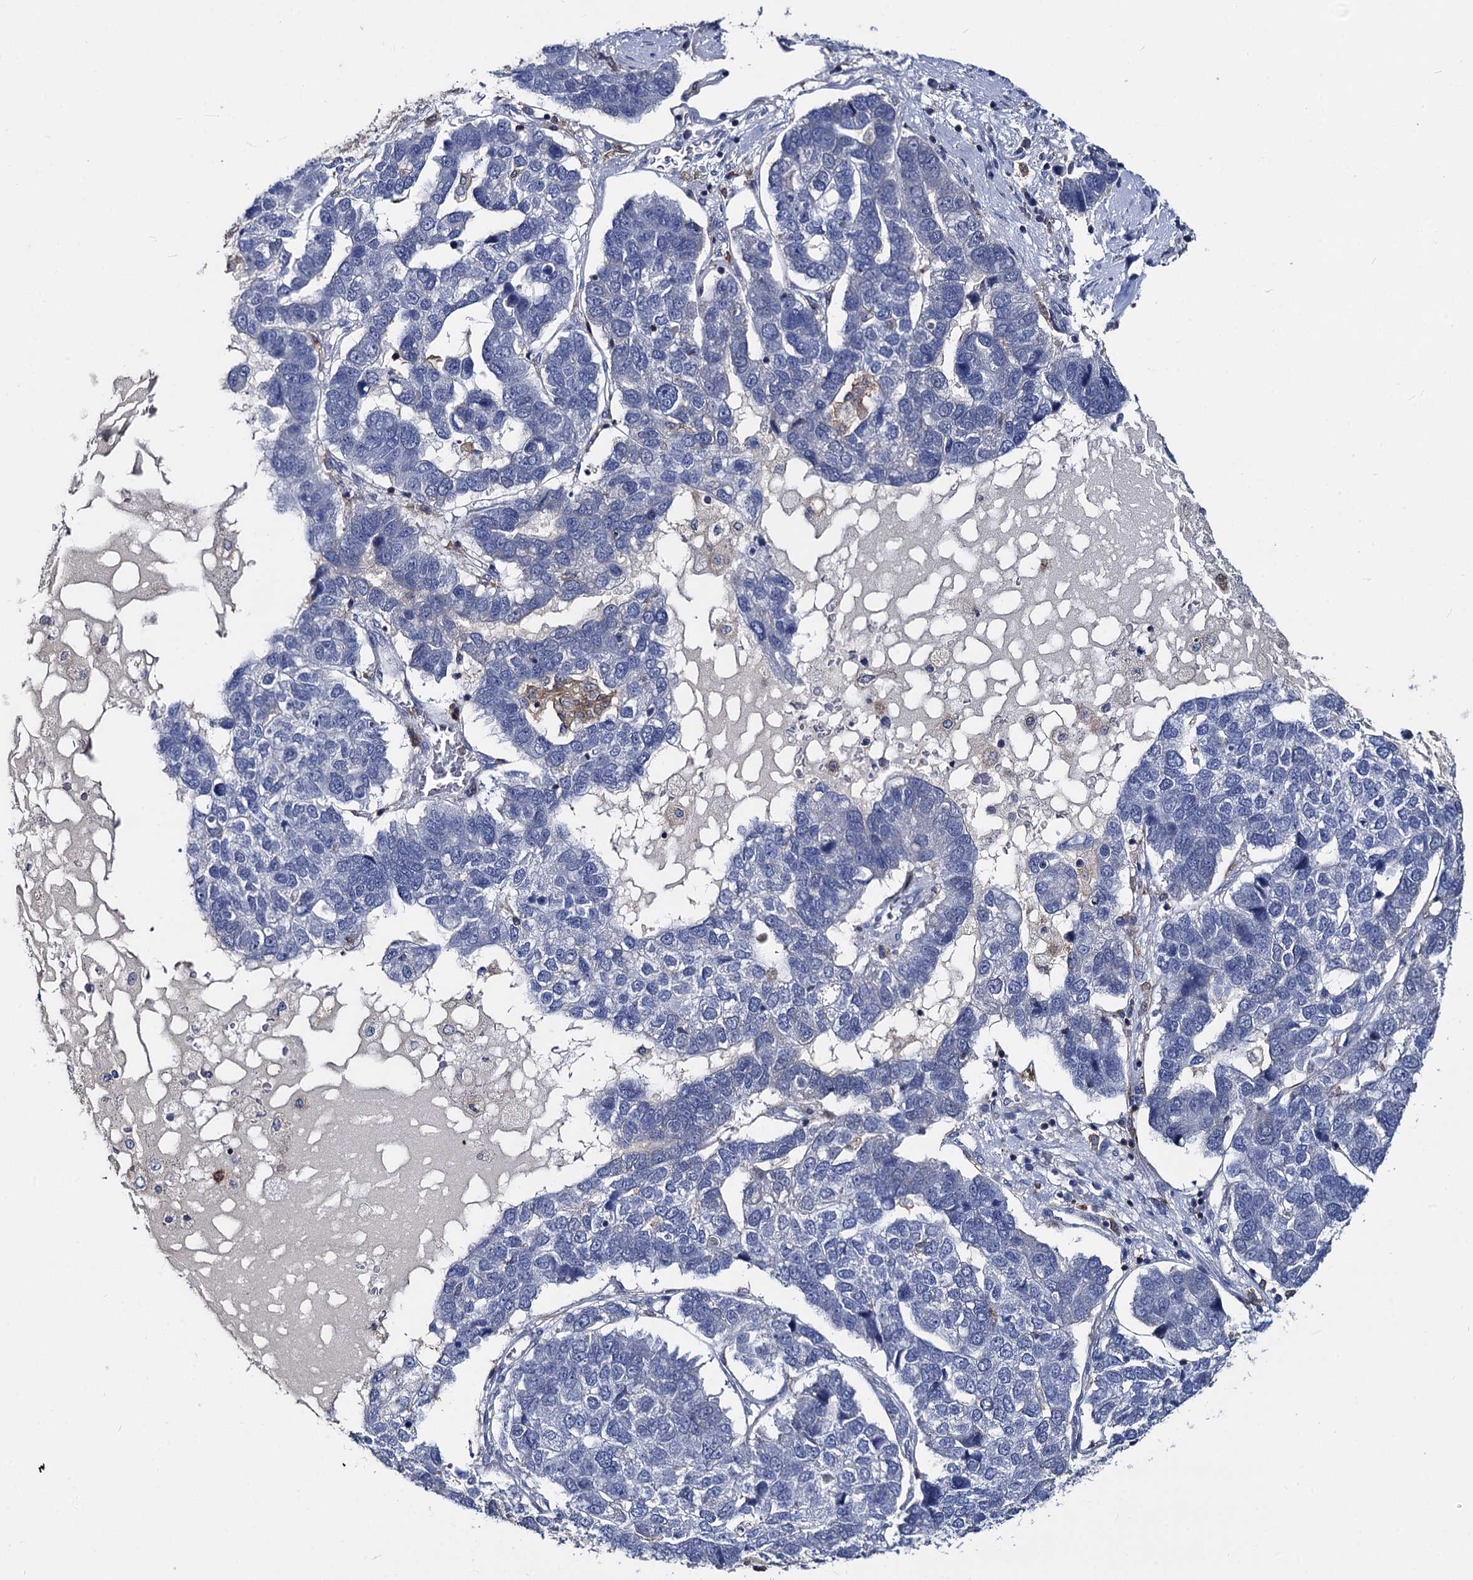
{"staining": {"intensity": "negative", "quantity": "none", "location": "none"}, "tissue": "pancreatic cancer", "cell_type": "Tumor cells", "image_type": "cancer", "snomed": [{"axis": "morphology", "description": "Adenocarcinoma, NOS"}, {"axis": "topography", "description": "Pancreas"}], "caption": "Immunohistochemical staining of human adenocarcinoma (pancreatic) shows no significant expression in tumor cells.", "gene": "RHOG", "patient": {"sex": "female", "age": 61}}